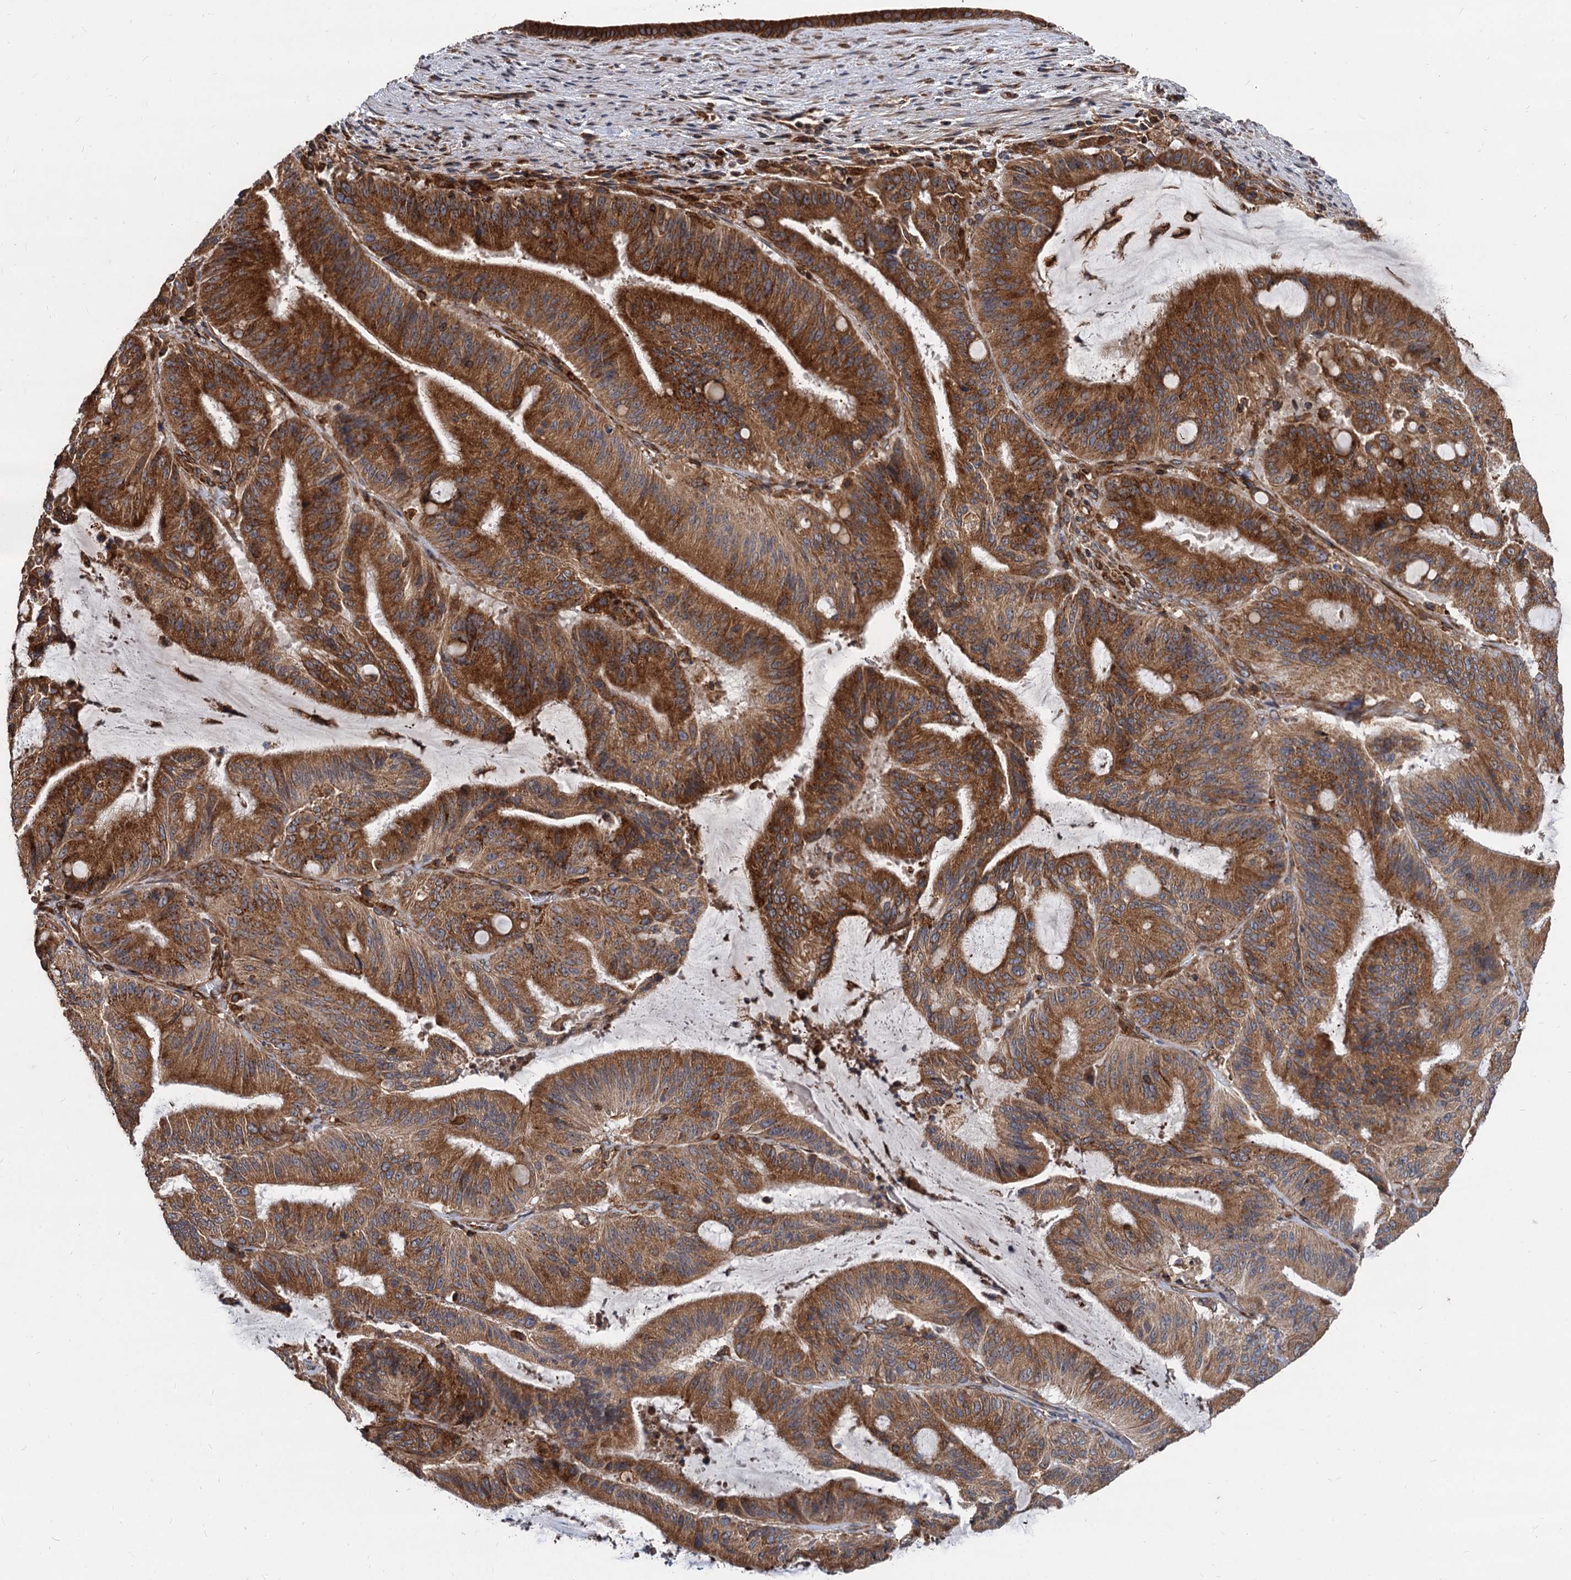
{"staining": {"intensity": "strong", "quantity": ">75%", "location": "cytoplasmic/membranous"}, "tissue": "liver cancer", "cell_type": "Tumor cells", "image_type": "cancer", "snomed": [{"axis": "morphology", "description": "Normal tissue, NOS"}, {"axis": "morphology", "description": "Cholangiocarcinoma"}, {"axis": "topography", "description": "Liver"}, {"axis": "topography", "description": "Peripheral nerve tissue"}], "caption": "Tumor cells exhibit high levels of strong cytoplasmic/membranous staining in approximately >75% of cells in liver cancer. (DAB IHC with brightfield microscopy, high magnification).", "gene": "STIM1", "patient": {"sex": "female", "age": 73}}